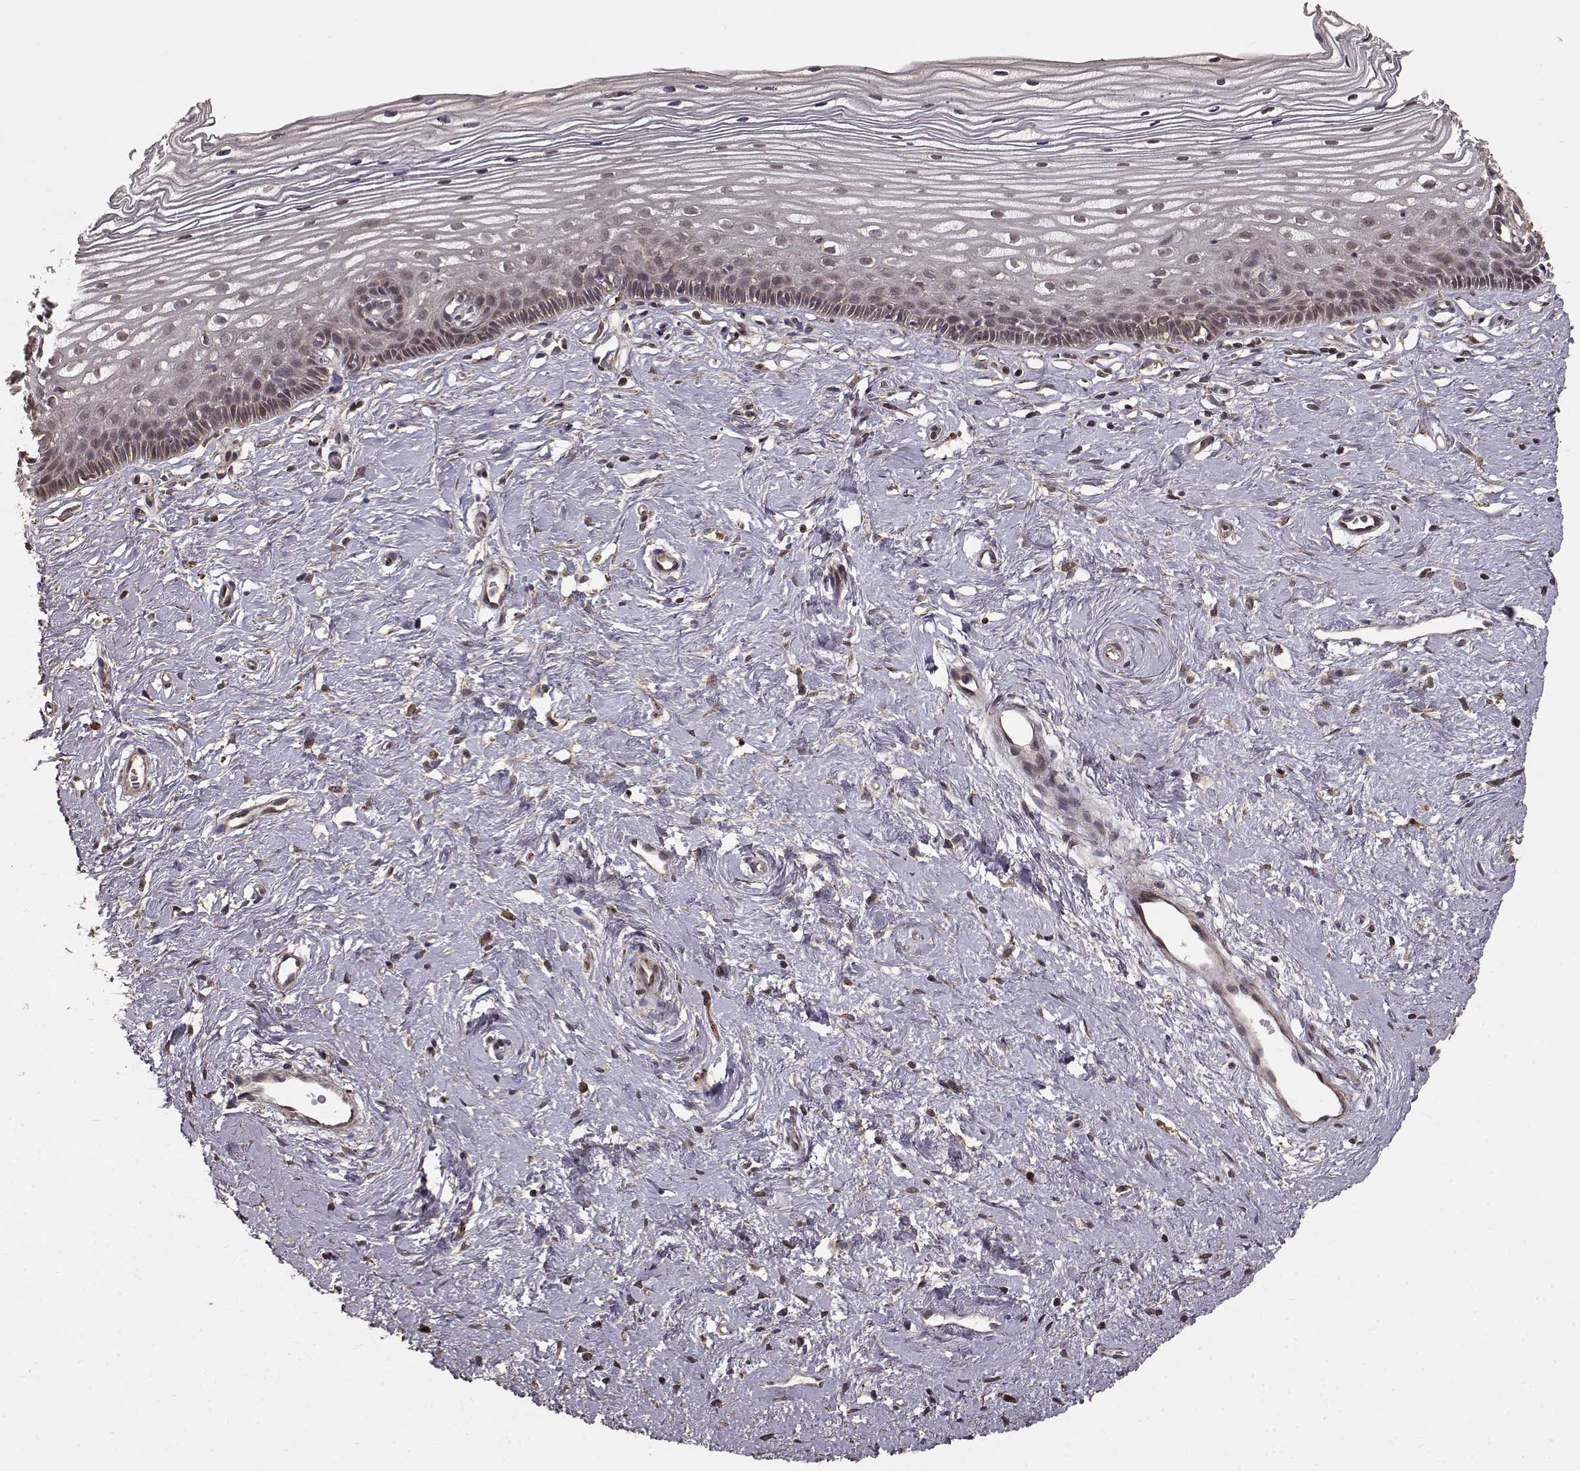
{"staining": {"intensity": "negative", "quantity": "none", "location": "none"}, "tissue": "cervix", "cell_type": "Glandular cells", "image_type": "normal", "snomed": [{"axis": "morphology", "description": "Normal tissue, NOS"}, {"axis": "topography", "description": "Cervix"}], "caption": "Immunohistochemistry of unremarkable human cervix reveals no staining in glandular cells. (Stains: DAB (3,3'-diaminobenzidine) IHC with hematoxylin counter stain, Microscopy: brightfield microscopy at high magnification).", "gene": "USP15", "patient": {"sex": "female", "age": 40}}